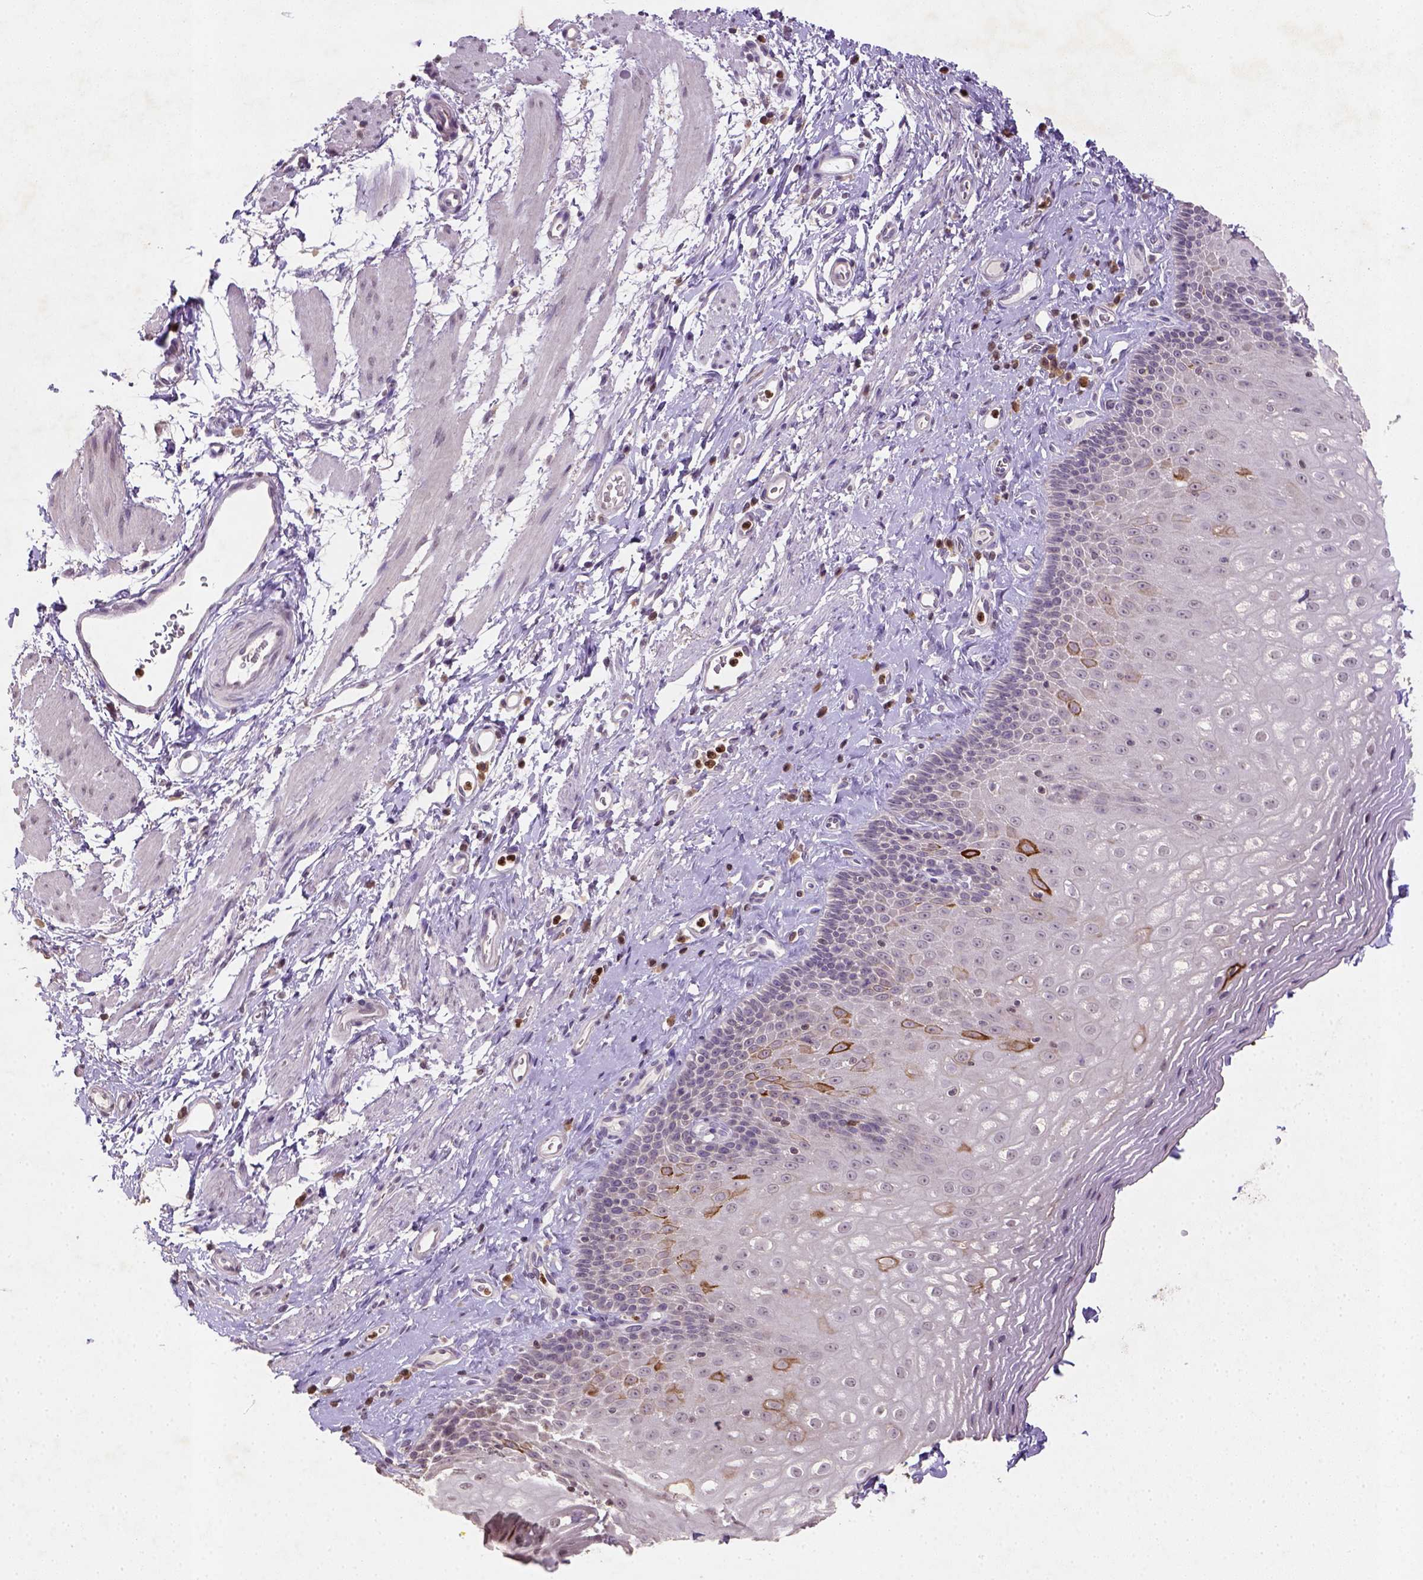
{"staining": {"intensity": "strong", "quantity": "<25%", "location": "cytoplasmic/membranous"}, "tissue": "esophagus", "cell_type": "Squamous epithelial cells", "image_type": "normal", "snomed": [{"axis": "morphology", "description": "Normal tissue, NOS"}, {"axis": "topography", "description": "Esophagus"}], "caption": "The micrograph exhibits immunohistochemical staining of benign esophagus. There is strong cytoplasmic/membranous expression is identified in approximately <25% of squamous epithelial cells.", "gene": "NUDT3", "patient": {"sex": "female", "age": 68}}